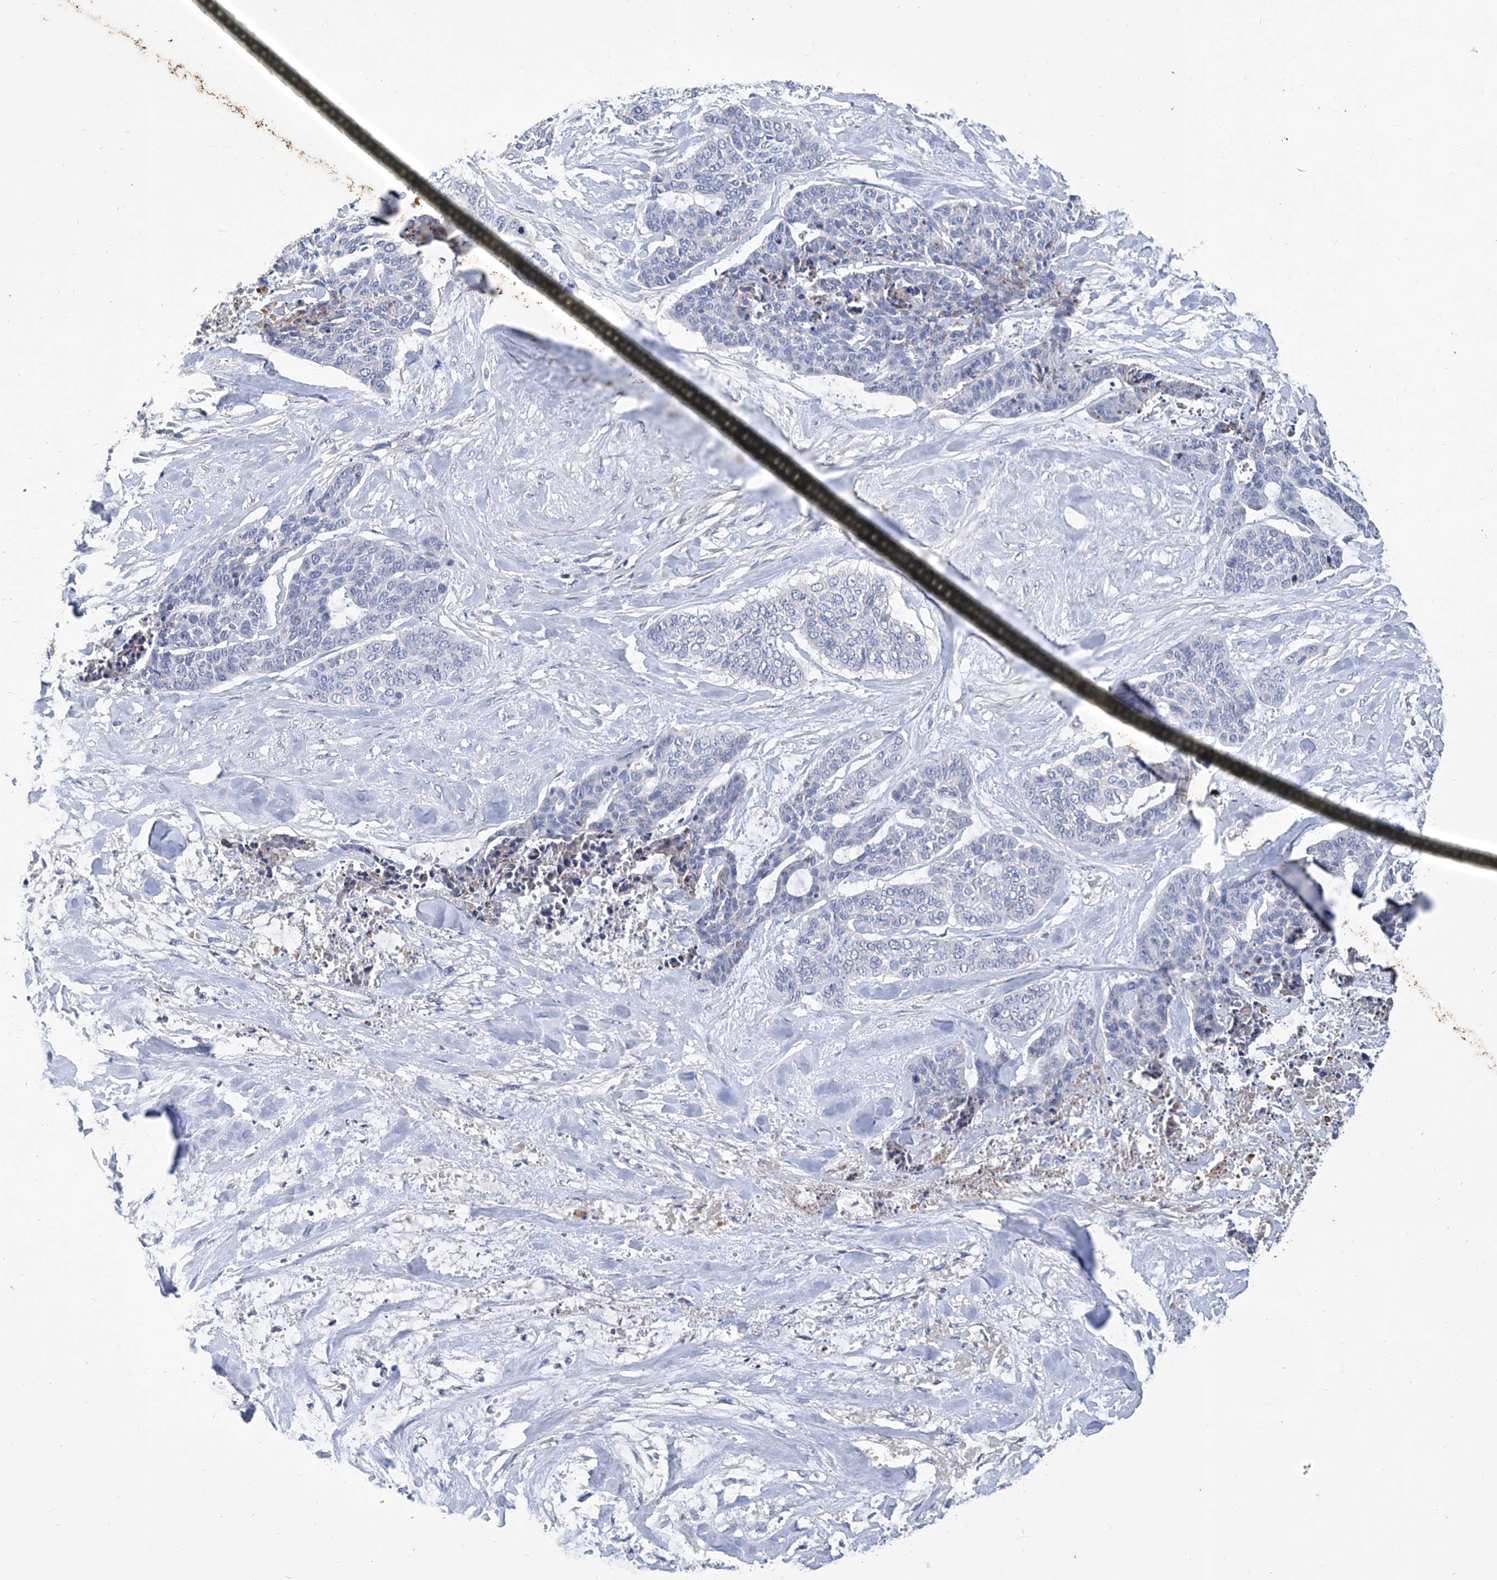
{"staining": {"intensity": "negative", "quantity": "none", "location": "none"}, "tissue": "skin cancer", "cell_type": "Tumor cells", "image_type": "cancer", "snomed": [{"axis": "morphology", "description": "Basal cell carcinoma"}, {"axis": "topography", "description": "Skin"}], "caption": "Immunohistochemical staining of skin basal cell carcinoma demonstrates no significant staining in tumor cells. (Brightfield microscopy of DAB (3,3'-diaminobenzidine) IHC at high magnification).", "gene": "GPT", "patient": {"sex": "female", "age": 64}}